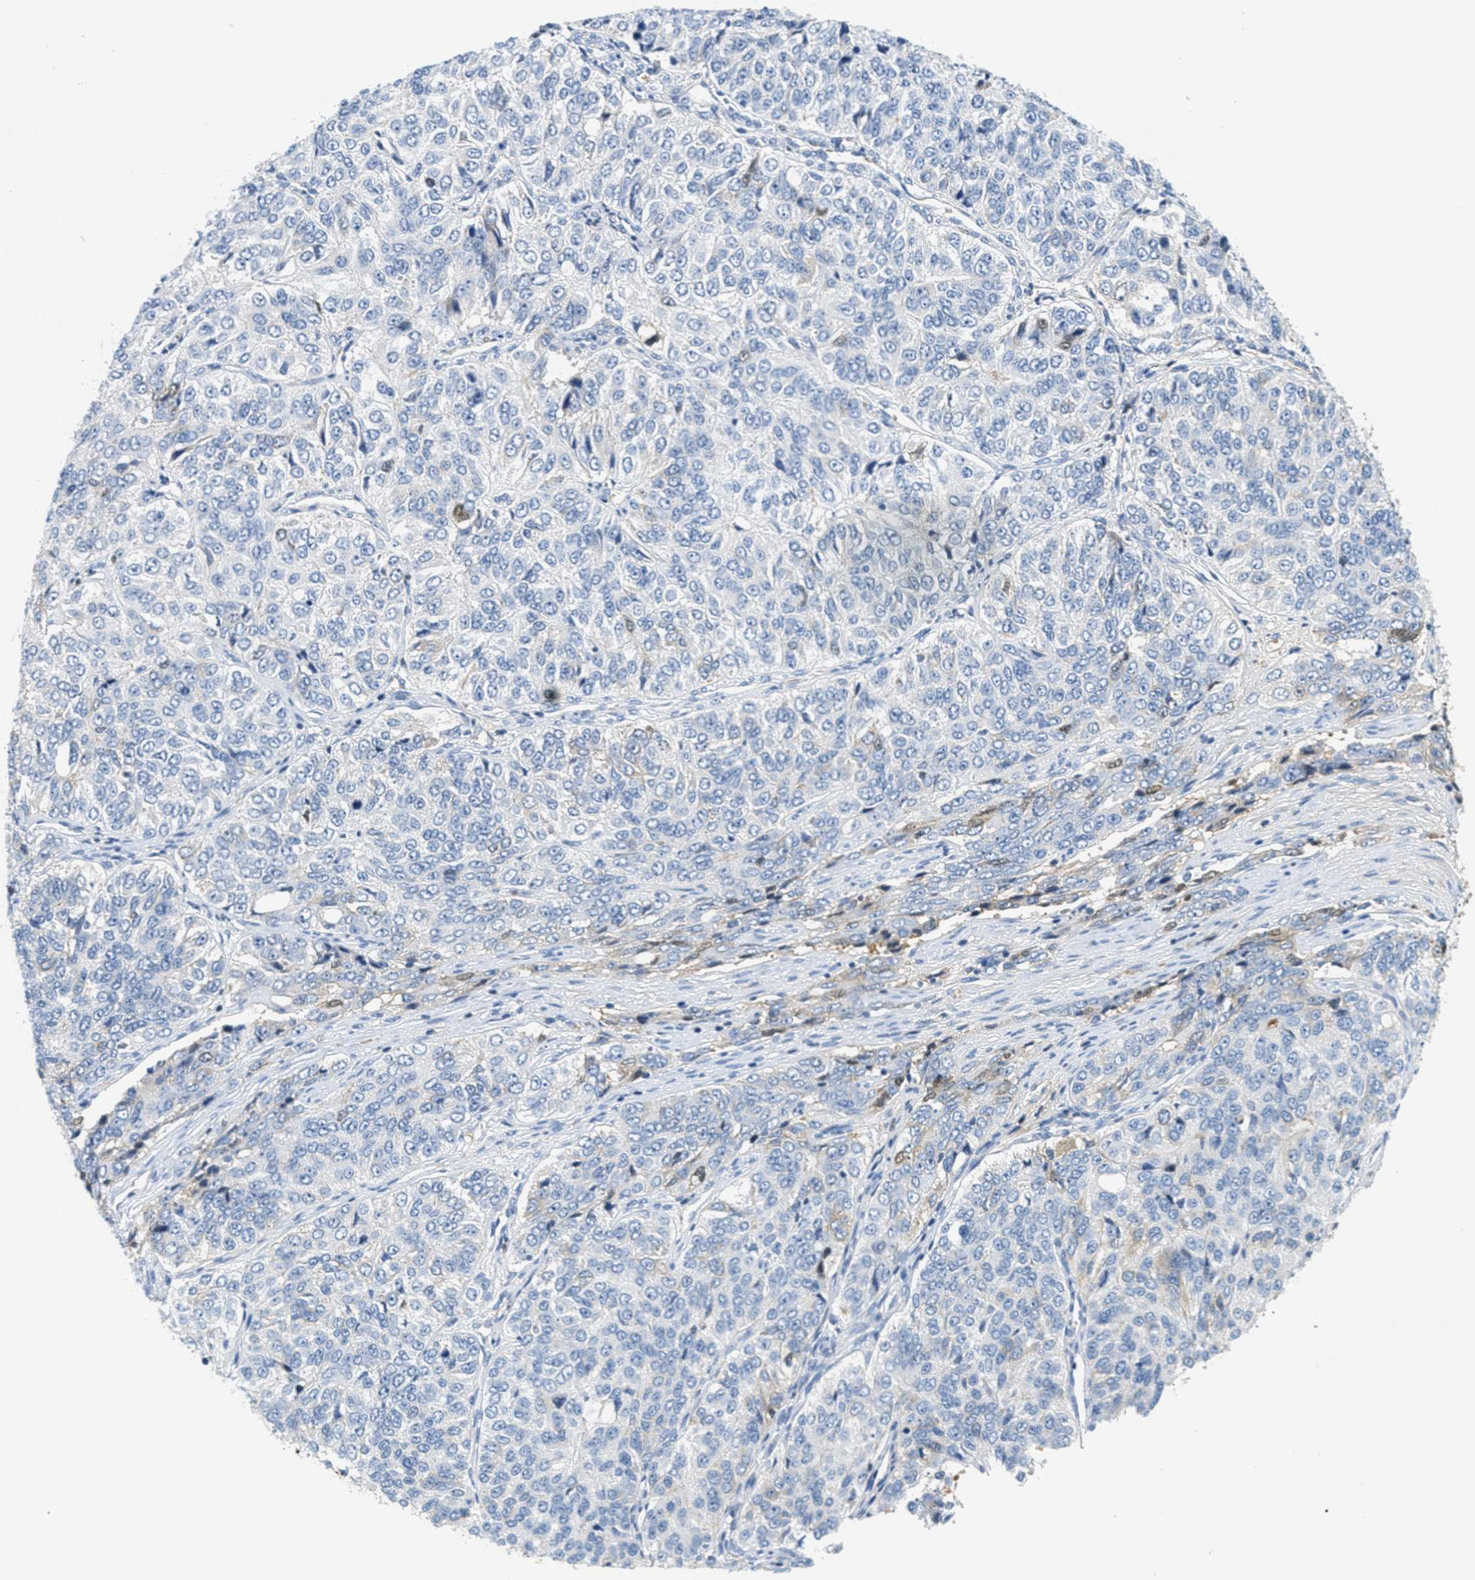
{"staining": {"intensity": "weak", "quantity": "<25%", "location": "cytoplasmic/membranous"}, "tissue": "ovarian cancer", "cell_type": "Tumor cells", "image_type": "cancer", "snomed": [{"axis": "morphology", "description": "Carcinoma, endometroid"}, {"axis": "topography", "description": "Ovary"}], "caption": "Tumor cells are negative for brown protein staining in ovarian cancer (endometroid carcinoma).", "gene": "SERPINA1", "patient": {"sex": "female", "age": 51}}